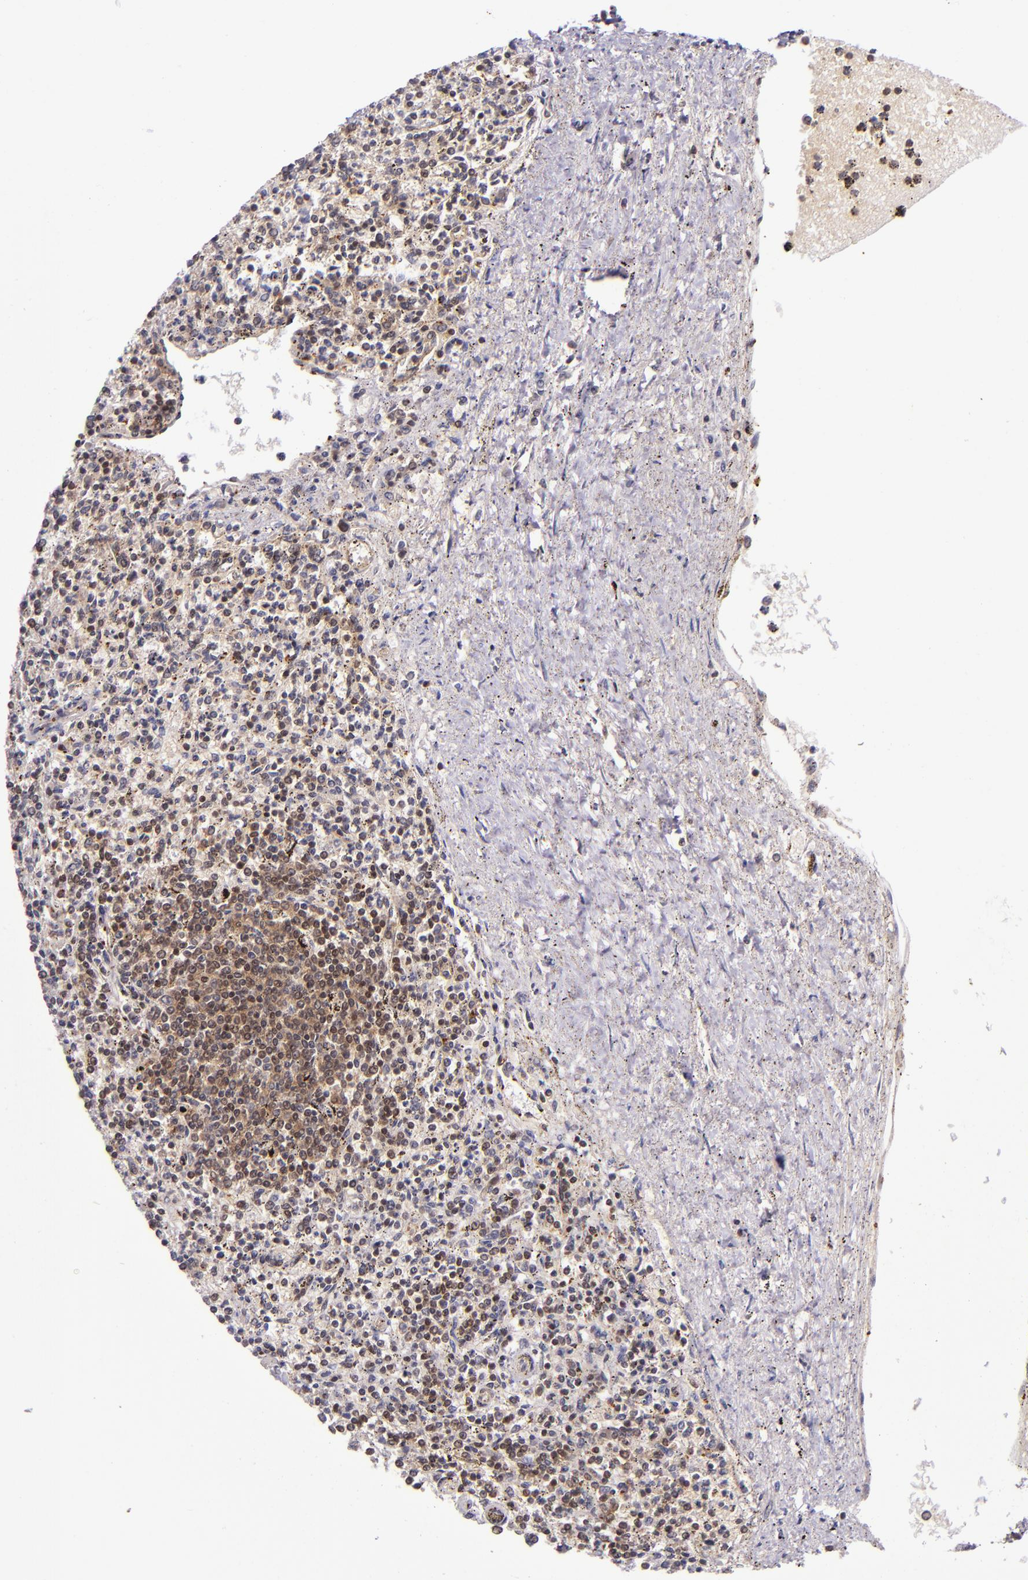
{"staining": {"intensity": "moderate", "quantity": "<25%", "location": "nuclear"}, "tissue": "spleen", "cell_type": "Cells in red pulp", "image_type": "normal", "snomed": [{"axis": "morphology", "description": "Normal tissue, NOS"}, {"axis": "topography", "description": "Spleen"}], "caption": "Moderate nuclear expression for a protein is identified in approximately <25% of cells in red pulp of benign spleen using immunohistochemistry (IHC).", "gene": "MGMT", "patient": {"sex": "male", "age": 72}}